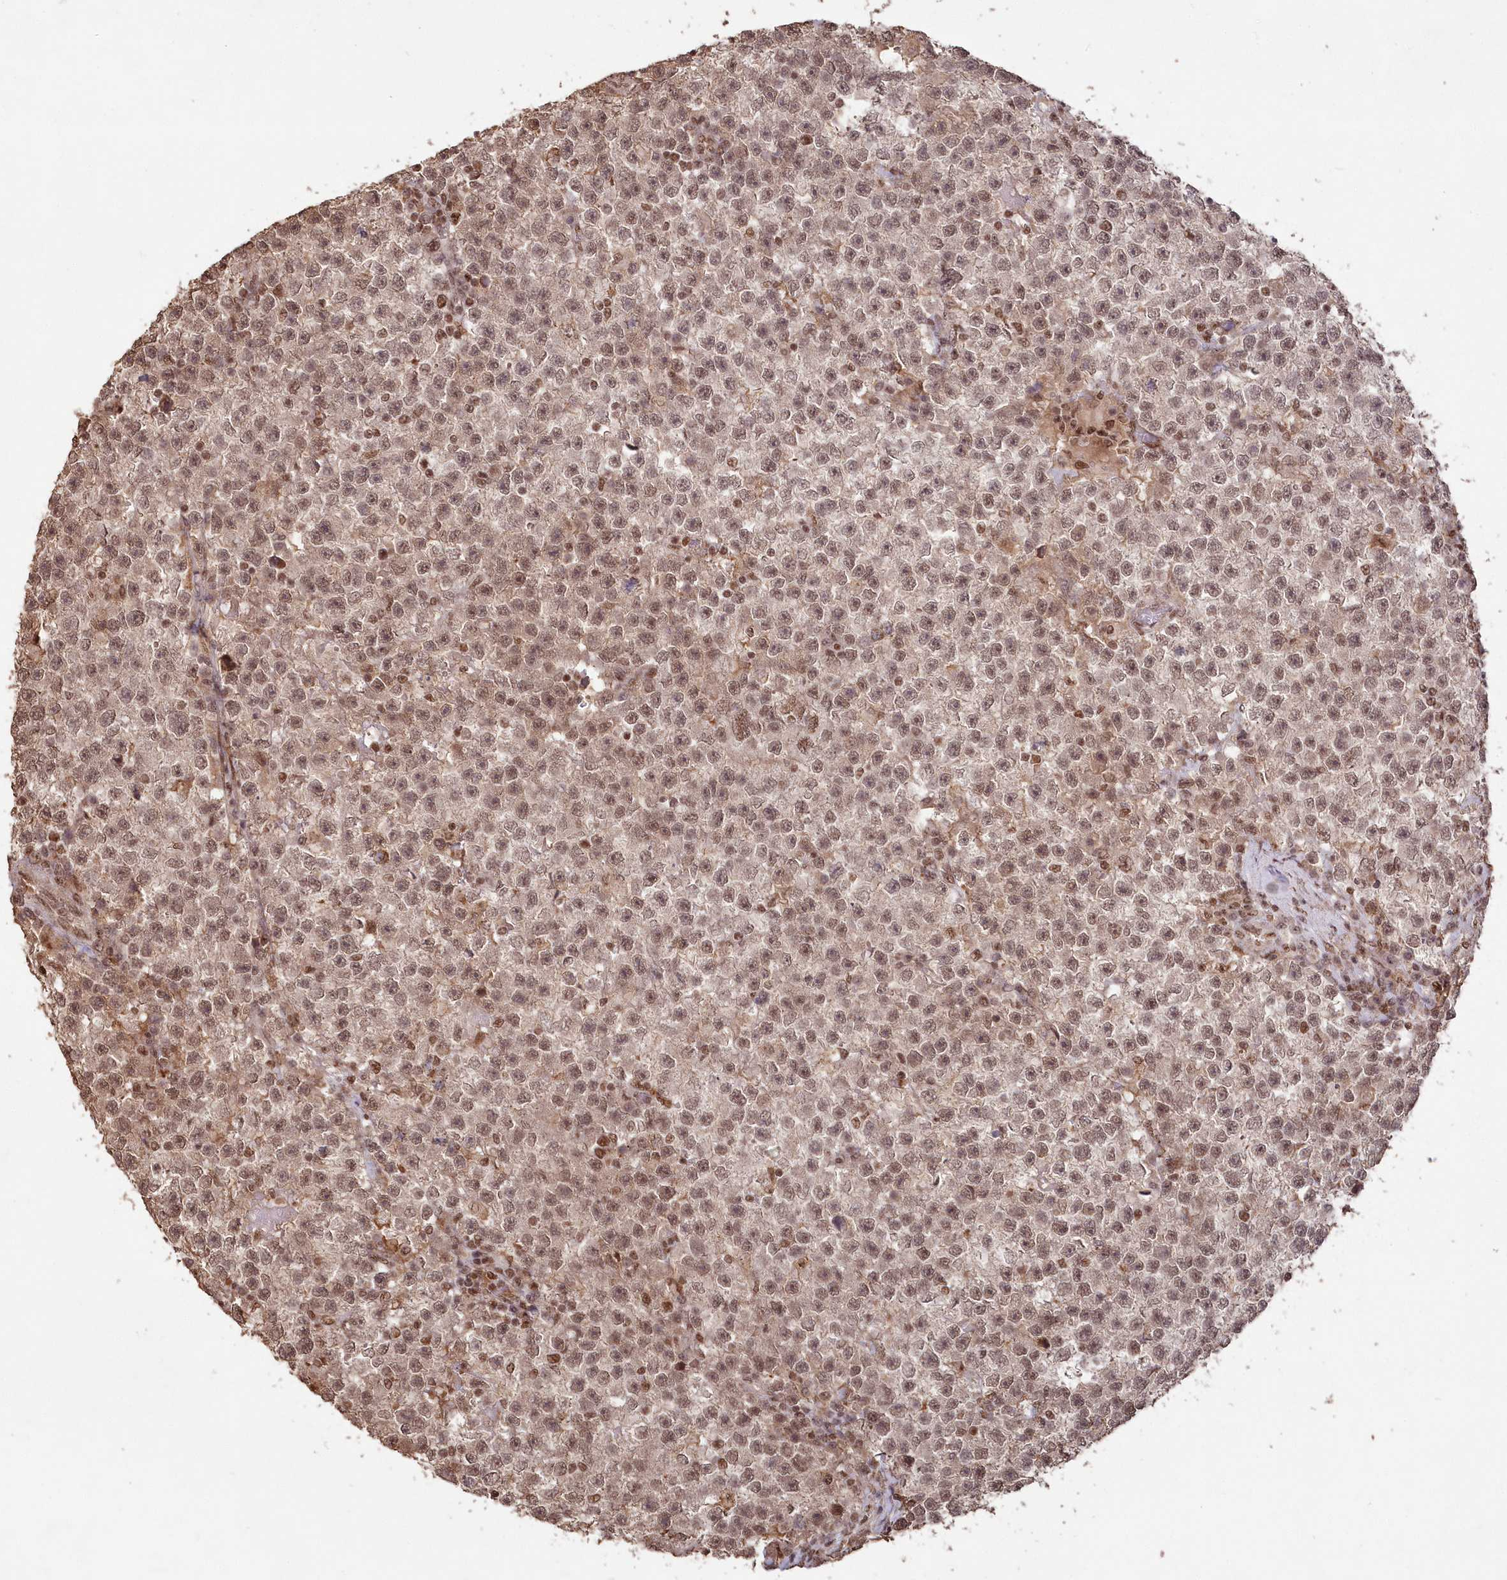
{"staining": {"intensity": "moderate", "quantity": ">75%", "location": "nuclear"}, "tissue": "testis cancer", "cell_type": "Tumor cells", "image_type": "cancer", "snomed": [{"axis": "morphology", "description": "Seminoma, NOS"}, {"axis": "topography", "description": "Testis"}], "caption": "High-magnification brightfield microscopy of testis cancer stained with DAB (brown) and counterstained with hematoxylin (blue). tumor cells exhibit moderate nuclear positivity is appreciated in approximately>75% of cells.", "gene": "PDS5A", "patient": {"sex": "male", "age": 22}}